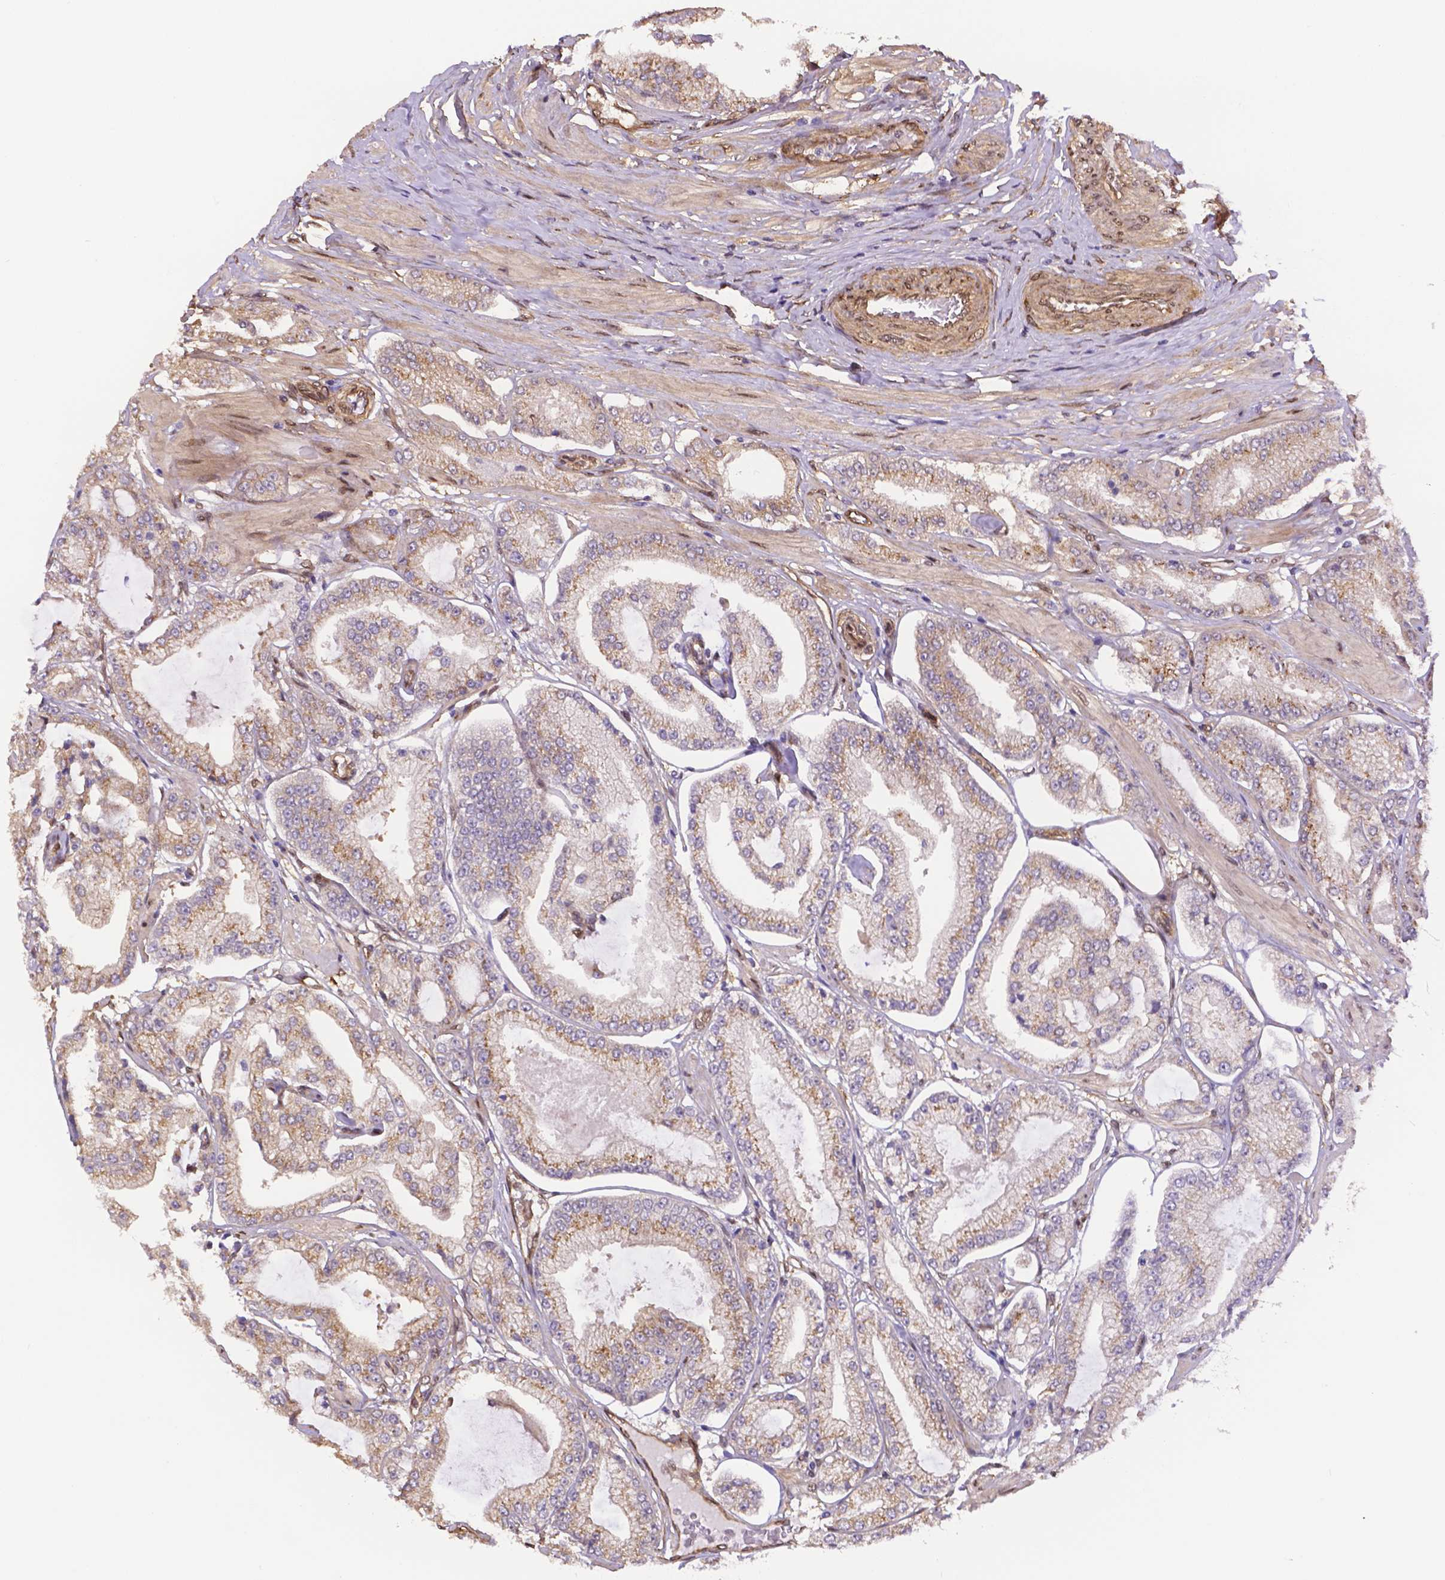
{"staining": {"intensity": "weak", "quantity": ">75%", "location": "cytoplasmic/membranous"}, "tissue": "prostate cancer", "cell_type": "Tumor cells", "image_type": "cancer", "snomed": [{"axis": "morphology", "description": "Adenocarcinoma, Low grade"}, {"axis": "topography", "description": "Prostate"}], "caption": "Immunohistochemistry (IHC) (DAB (3,3'-diaminobenzidine)) staining of human prostate cancer displays weak cytoplasmic/membranous protein staining in approximately >75% of tumor cells. The protein is shown in brown color, while the nuclei are stained blue.", "gene": "YAP1", "patient": {"sex": "male", "age": 55}}